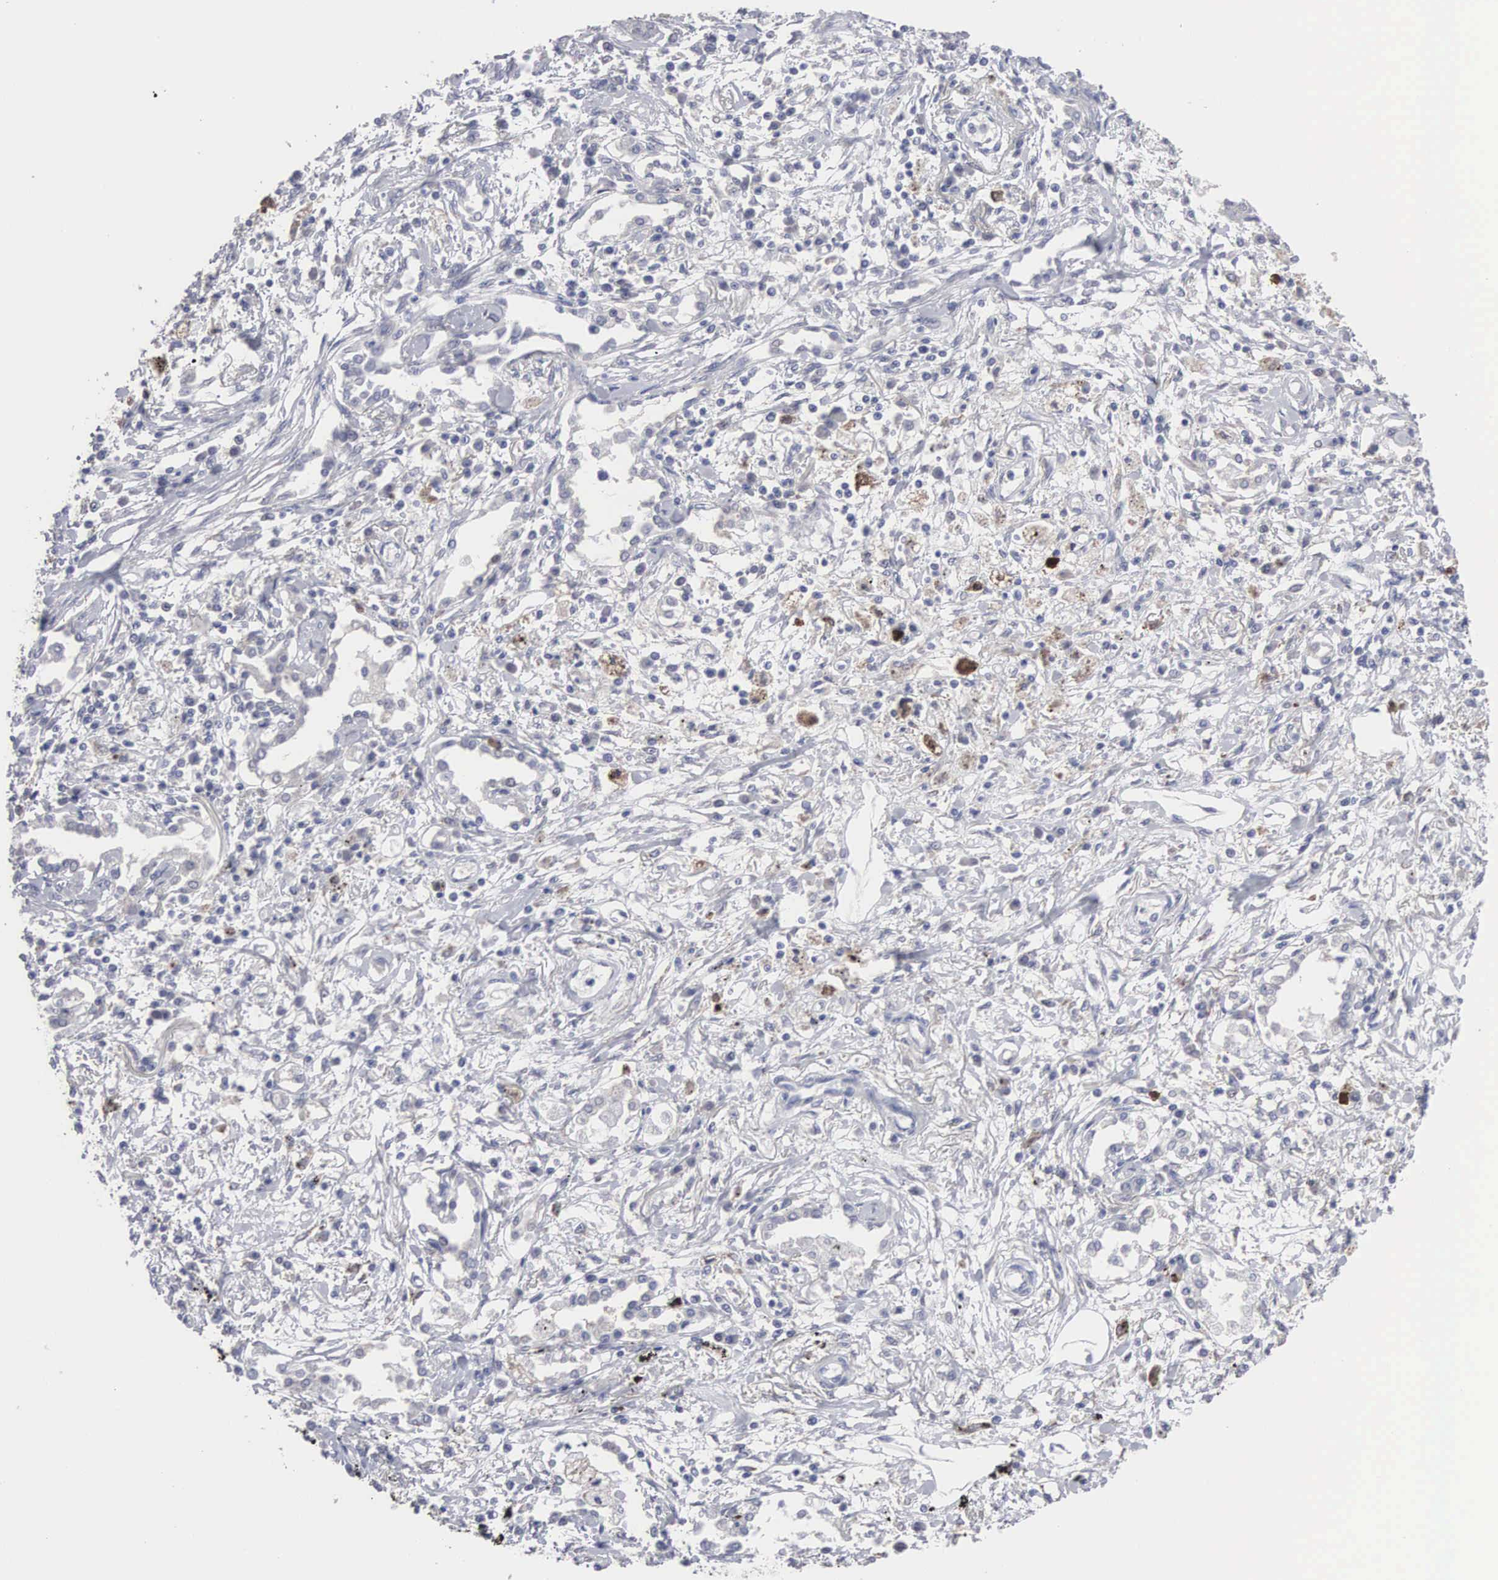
{"staining": {"intensity": "negative", "quantity": "none", "location": "none"}, "tissue": "lung cancer", "cell_type": "Tumor cells", "image_type": "cancer", "snomed": [{"axis": "morphology", "description": "Adenocarcinoma, NOS"}, {"axis": "topography", "description": "Lung"}], "caption": "The immunohistochemistry (IHC) image has no significant expression in tumor cells of lung cancer (adenocarcinoma) tissue.", "gene": "ACOT4", "patient": {"sex": "male", "age": 60}}